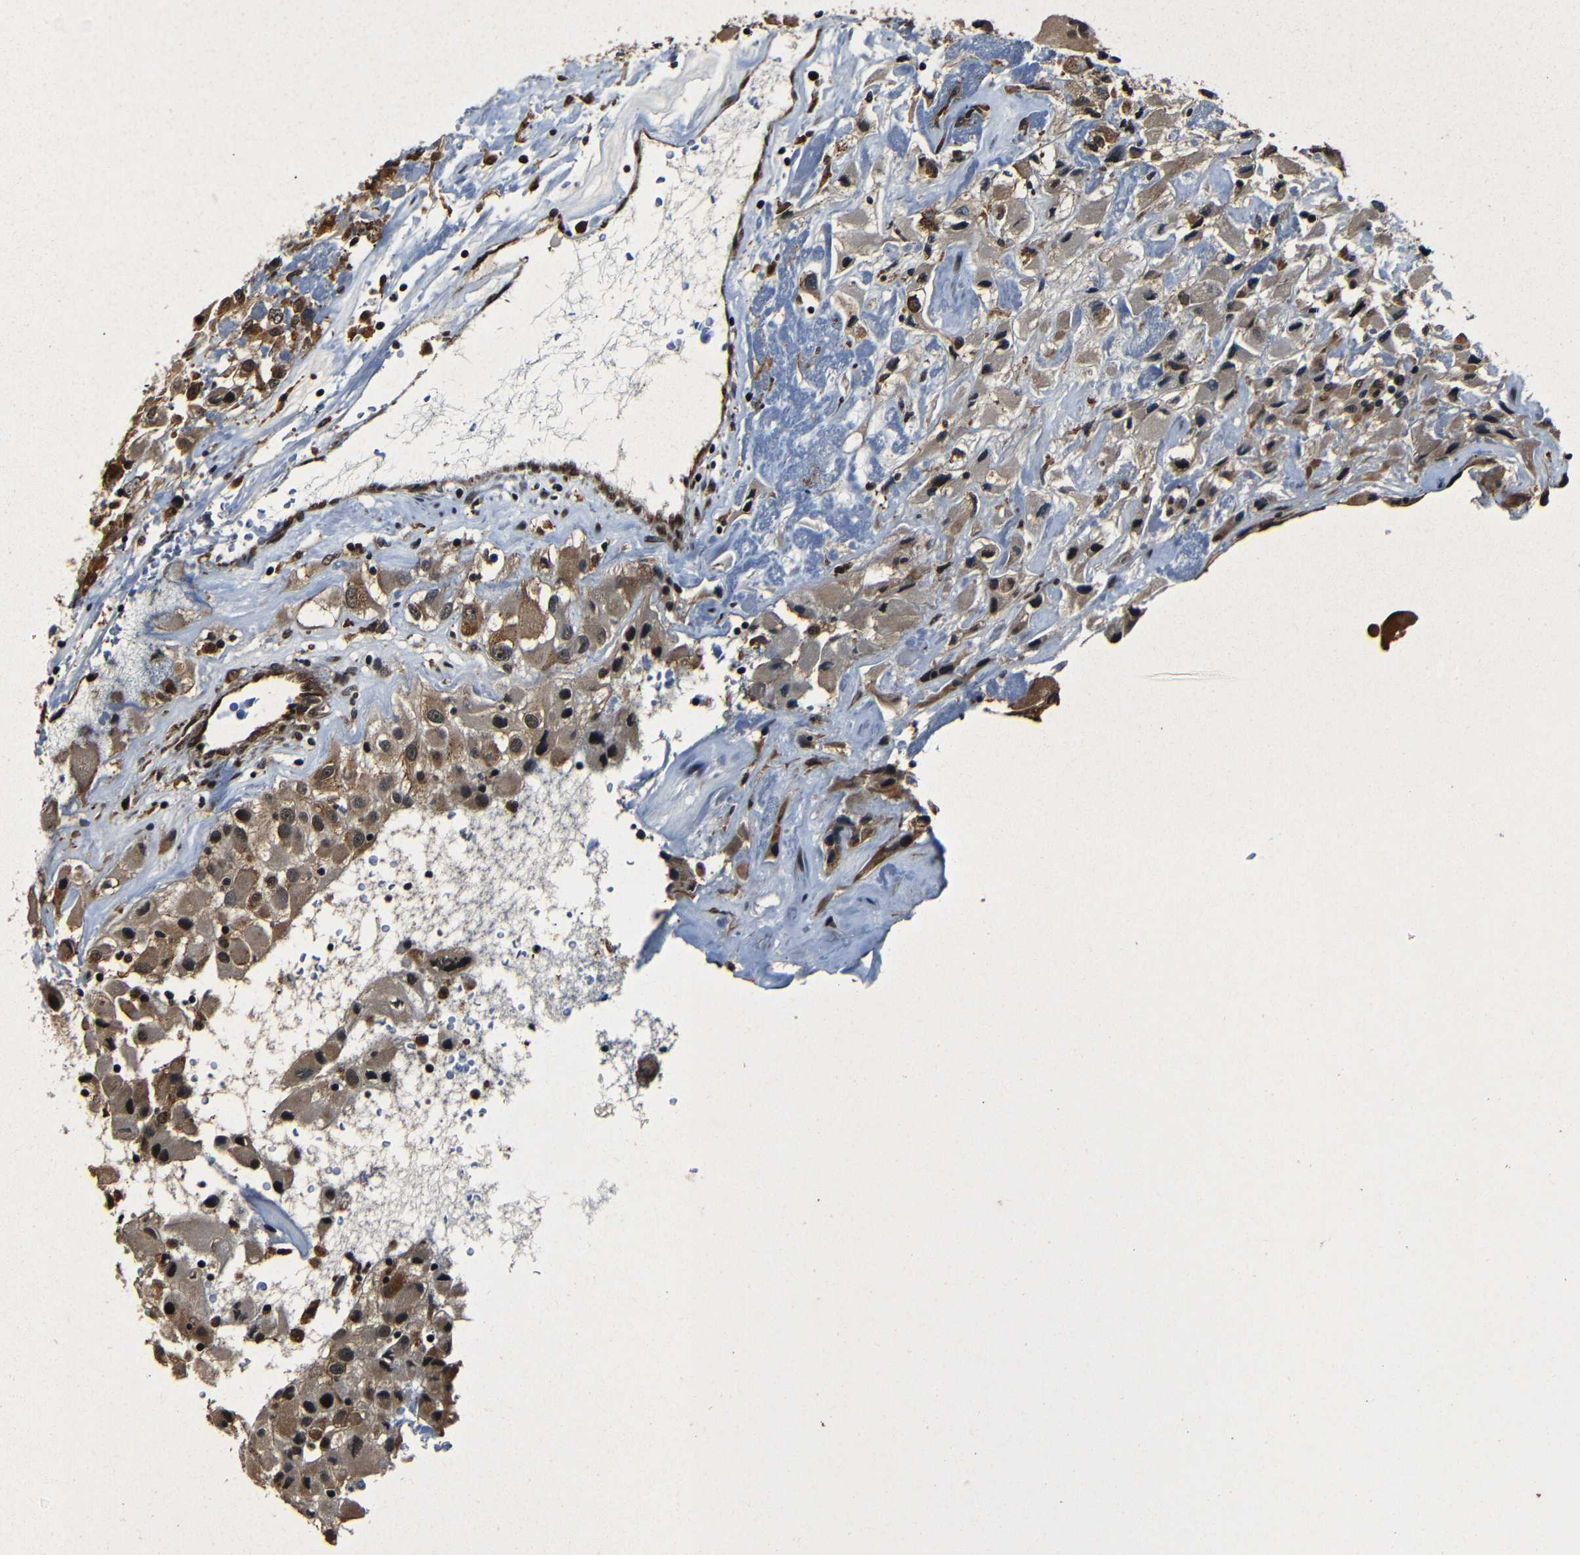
{"staining": {"intensity": "moderate", "quantity": ">75%", "location": "cytoplasmic/membranous,nuclear"}, "tissue": "renal cancer", "cell_type": "Tumor cells", "image_type": "cancer", "snomed": [{"axis": "morphology", "description": "Adenocarcinoma, NOS"}, {"axis": "topography", "description": "Kidney"}], "caption": "Renal adenocarcinoma tissue reveals moderate cytoplasmic/membranous and nuclear staining in about >75% of tumor cells", "gene": "NCBP3", "patient": {"sex": "female", "age": 52}}